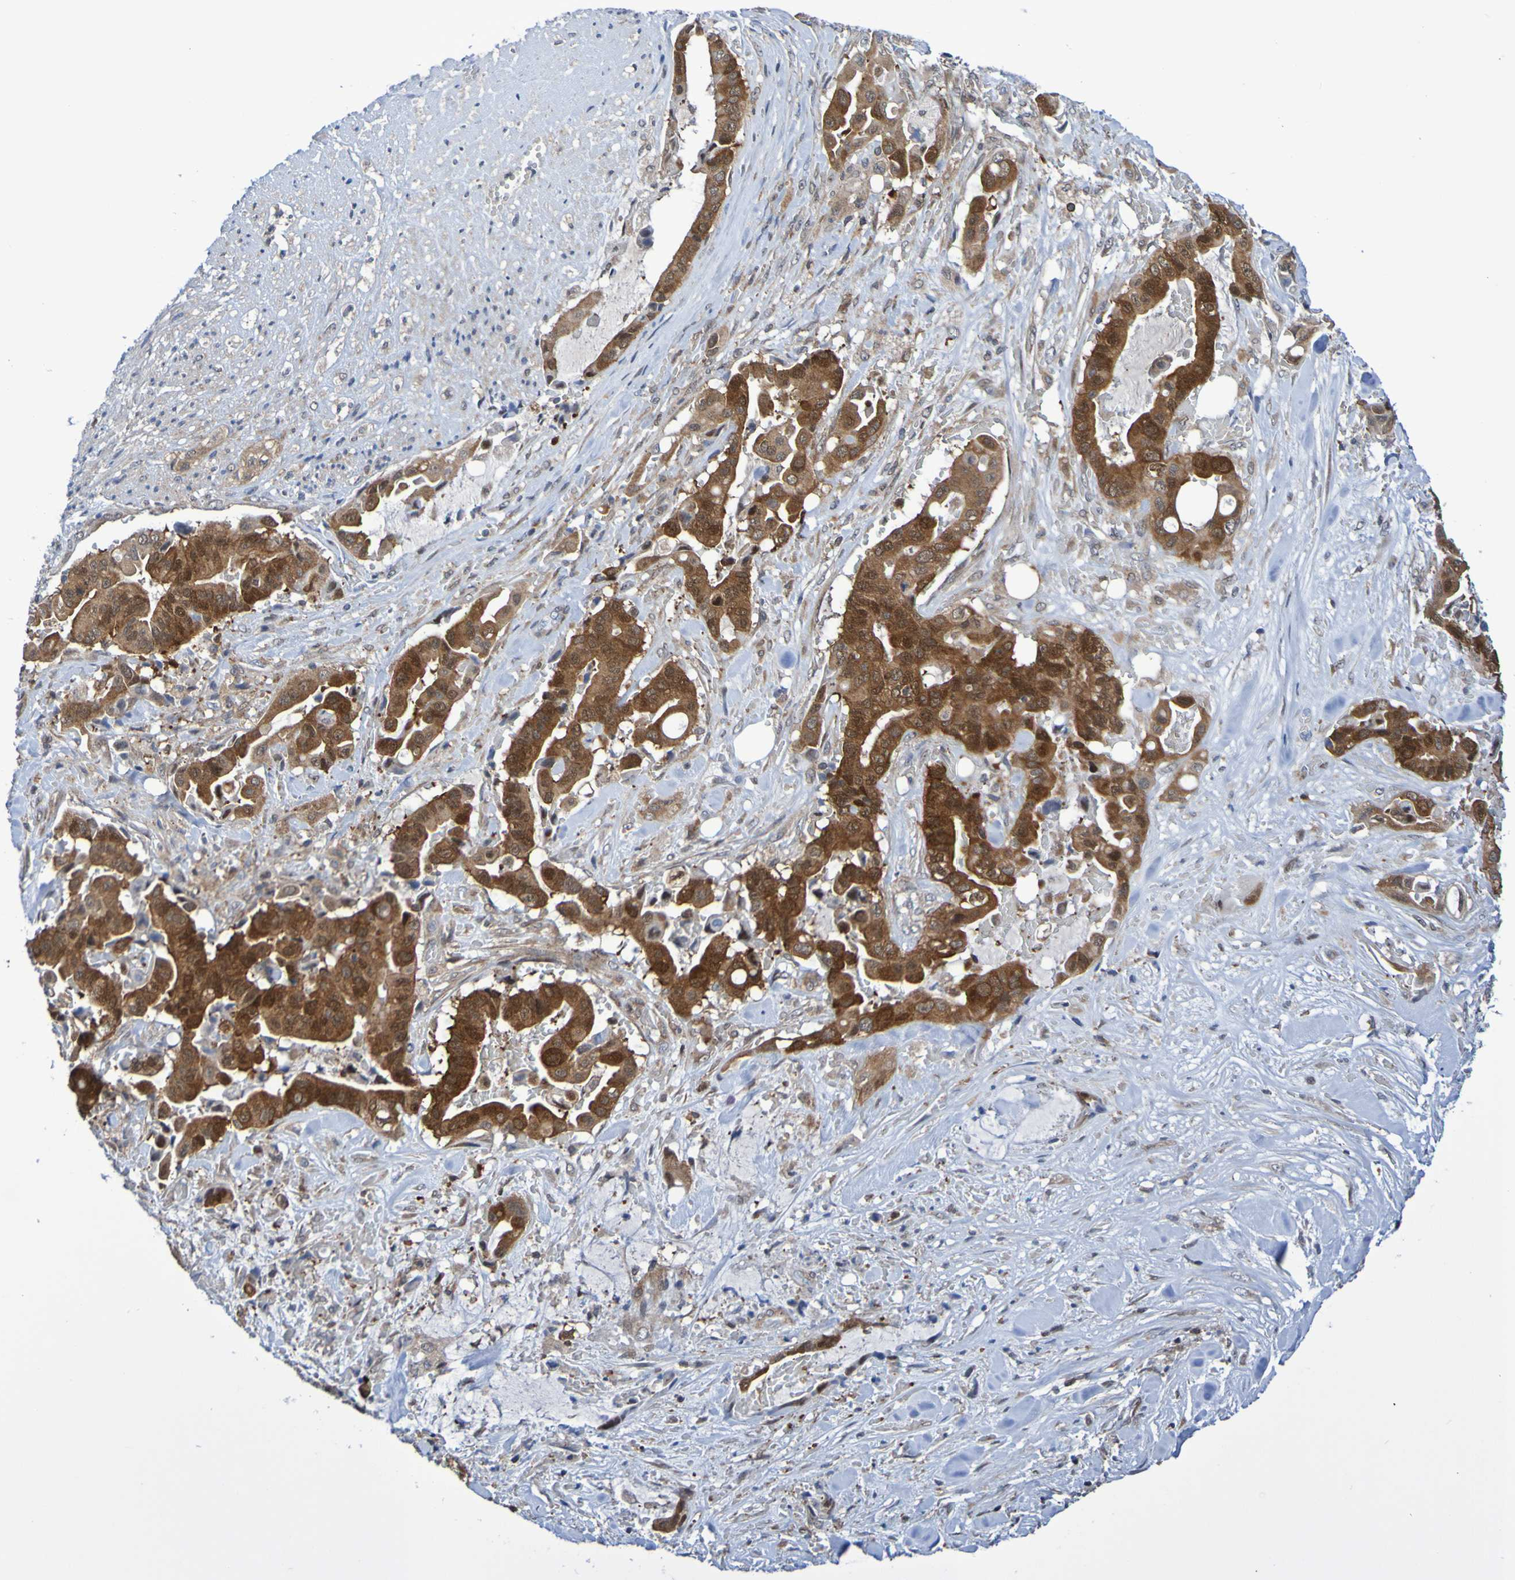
{"staining": {"intensity": "strong", "quantity": ">75%", "location": "cytoplasmic/membranous"}, "tissue": "liver cancer", "cell_type": "Tumor cells", "image_type": "cancer", "snomed": [{"axis": "morphology", "description": "Cholangiocarcinoma"}, {"axis": "topography", "description": "Liver"}], "caption": "Liver cancer tissue reveals strong cytoplasmic/membranous expression in approximately >75% of tumor cells, visualized by immunohistochemistry. Nuclei are stained in blue.", "gene": "ATIC", "patient": {"sex": "female", "age": 61}}